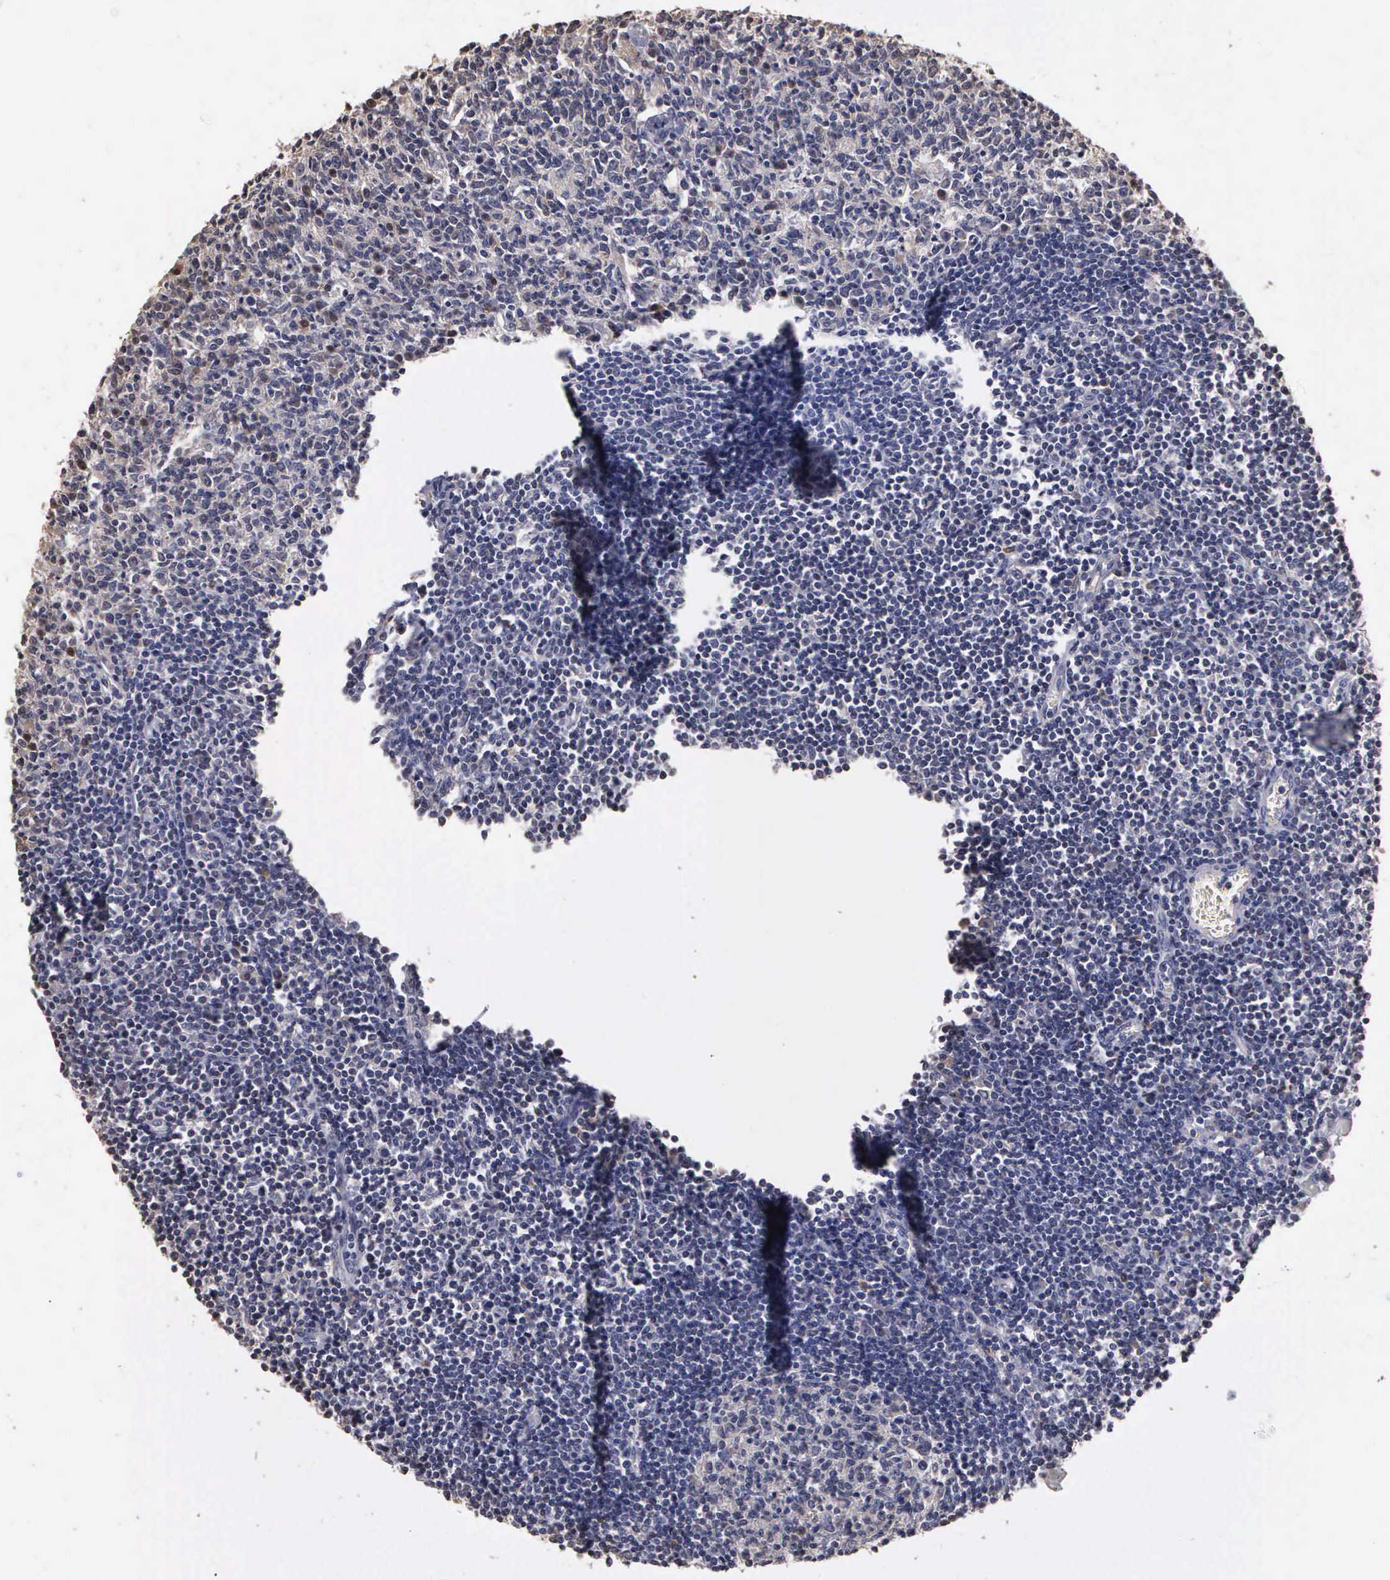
{"staining": {"intensity": "negative", "quantity": "none", "location": "none"}, "tissue": "lymph node", "cell_type": "Germinal center cells", "image_type": "normal", "snomed": [{"axis": "morphology", "description": "Normal tissue, NOS"}, {"axis": "topography", "description": "Lymph node"}], "caption": "IHC photomicrograph of unremarkable lymph node stained for a protein (brown), which shows no staining in germinal center cells. The staining is performed using DAB brown chromogen with nuclei counter-stained in using hematoxylin.", "gene": "ENO3", "patient": {"sex": "female", "age": 55}}